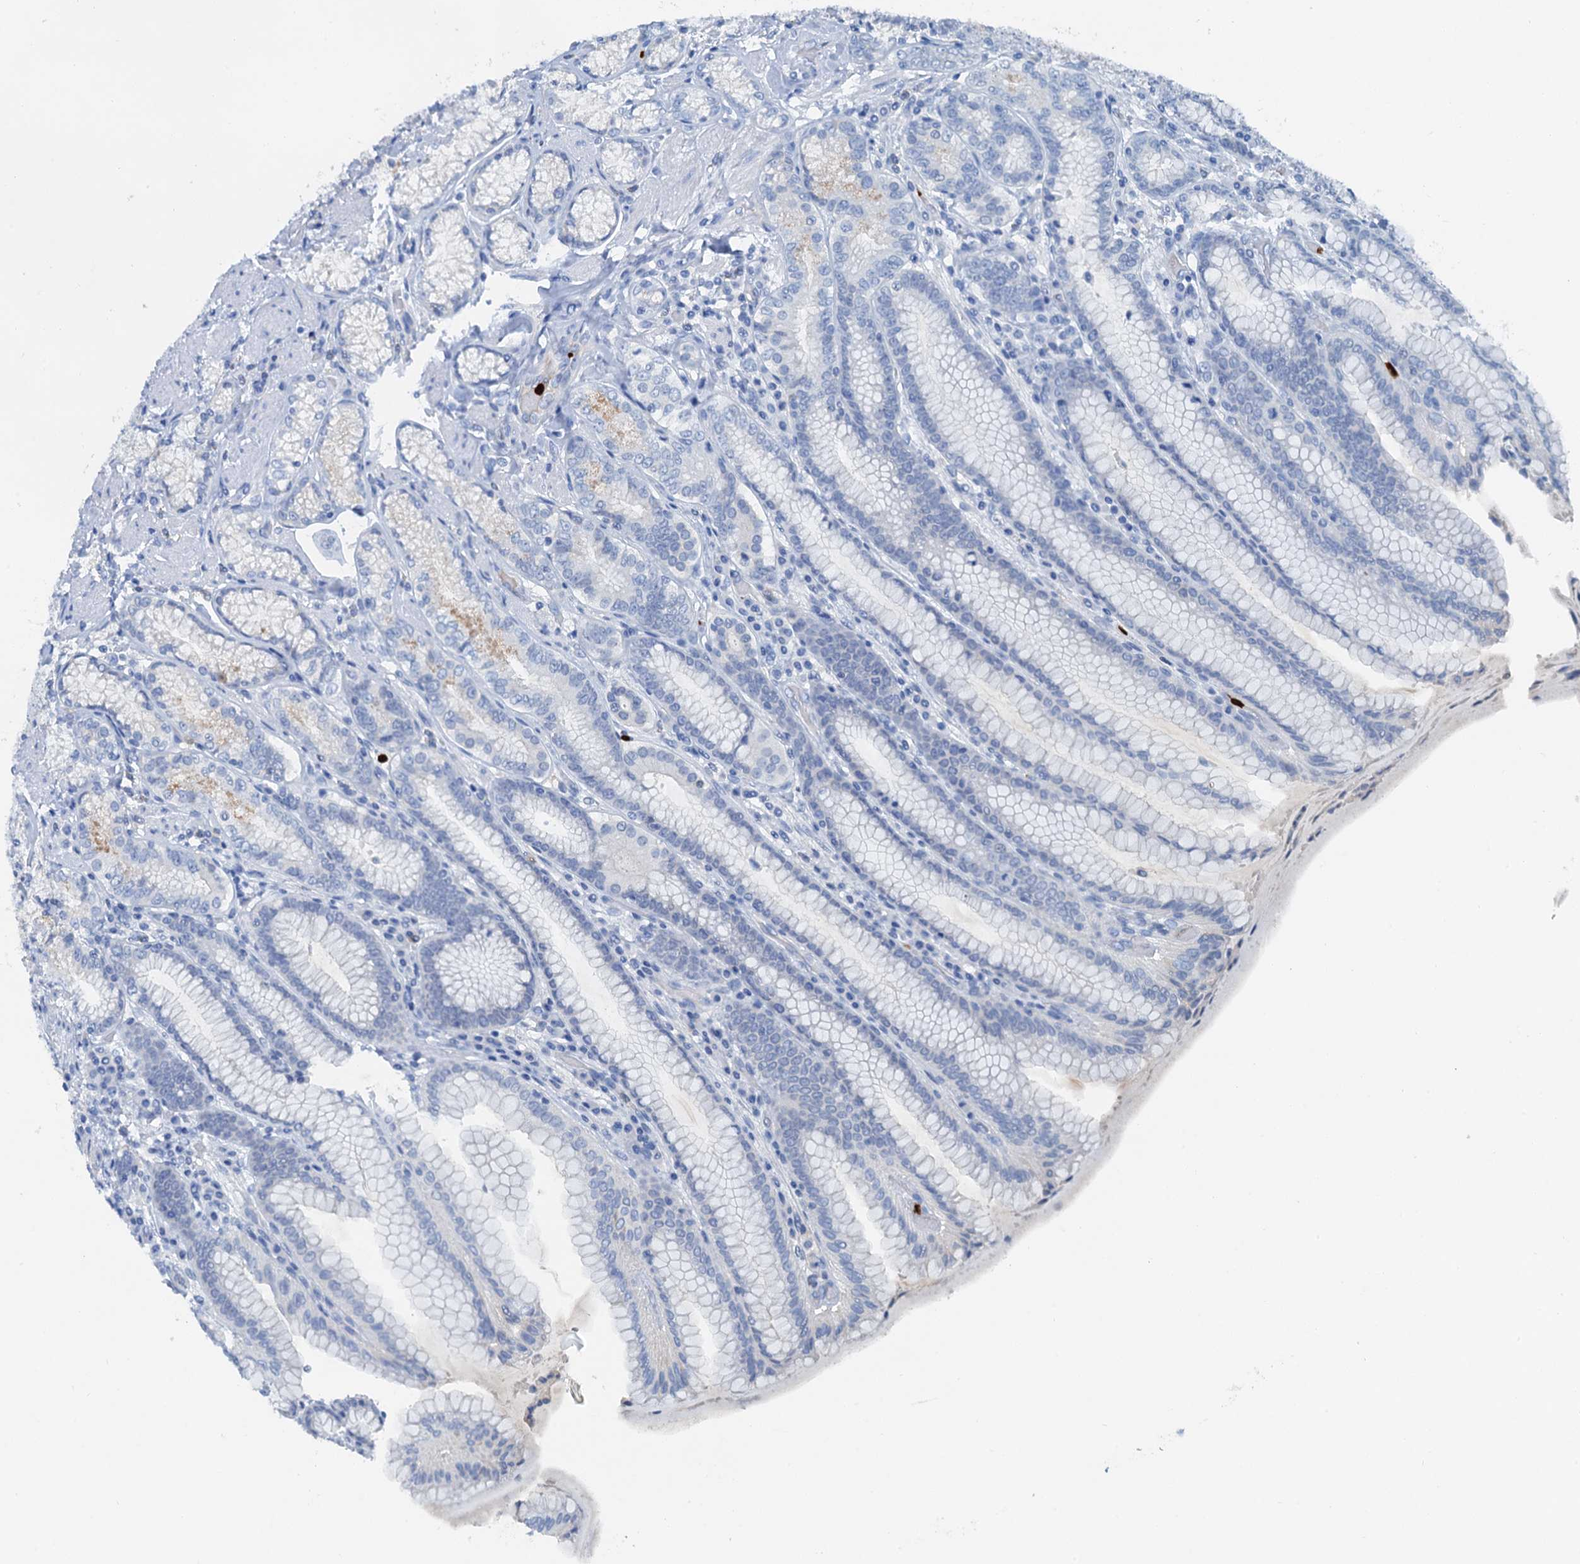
{"staining": {"intensity": "weak", "quantity": "<25%", "location": "cytoplasmic/membranous"}, "tissue": "stomach", "cell_type": "Glandular cells", "image_type": "normal", "snomed": [{"axis": "morphology", "description": "Normal tissue, NOS"}, {"axis": "topography", "description": "Stomach, upper"}, {"axis": "topography", "description": "Stomach, lower"}], "caption": "A high-resolution photomicrograph shows immunohistochemistry staining of normal stomach, which displays no significant expression in glandular cells.", "gene": "OTOA", "patient": {"sex": "female", "age": 76}}